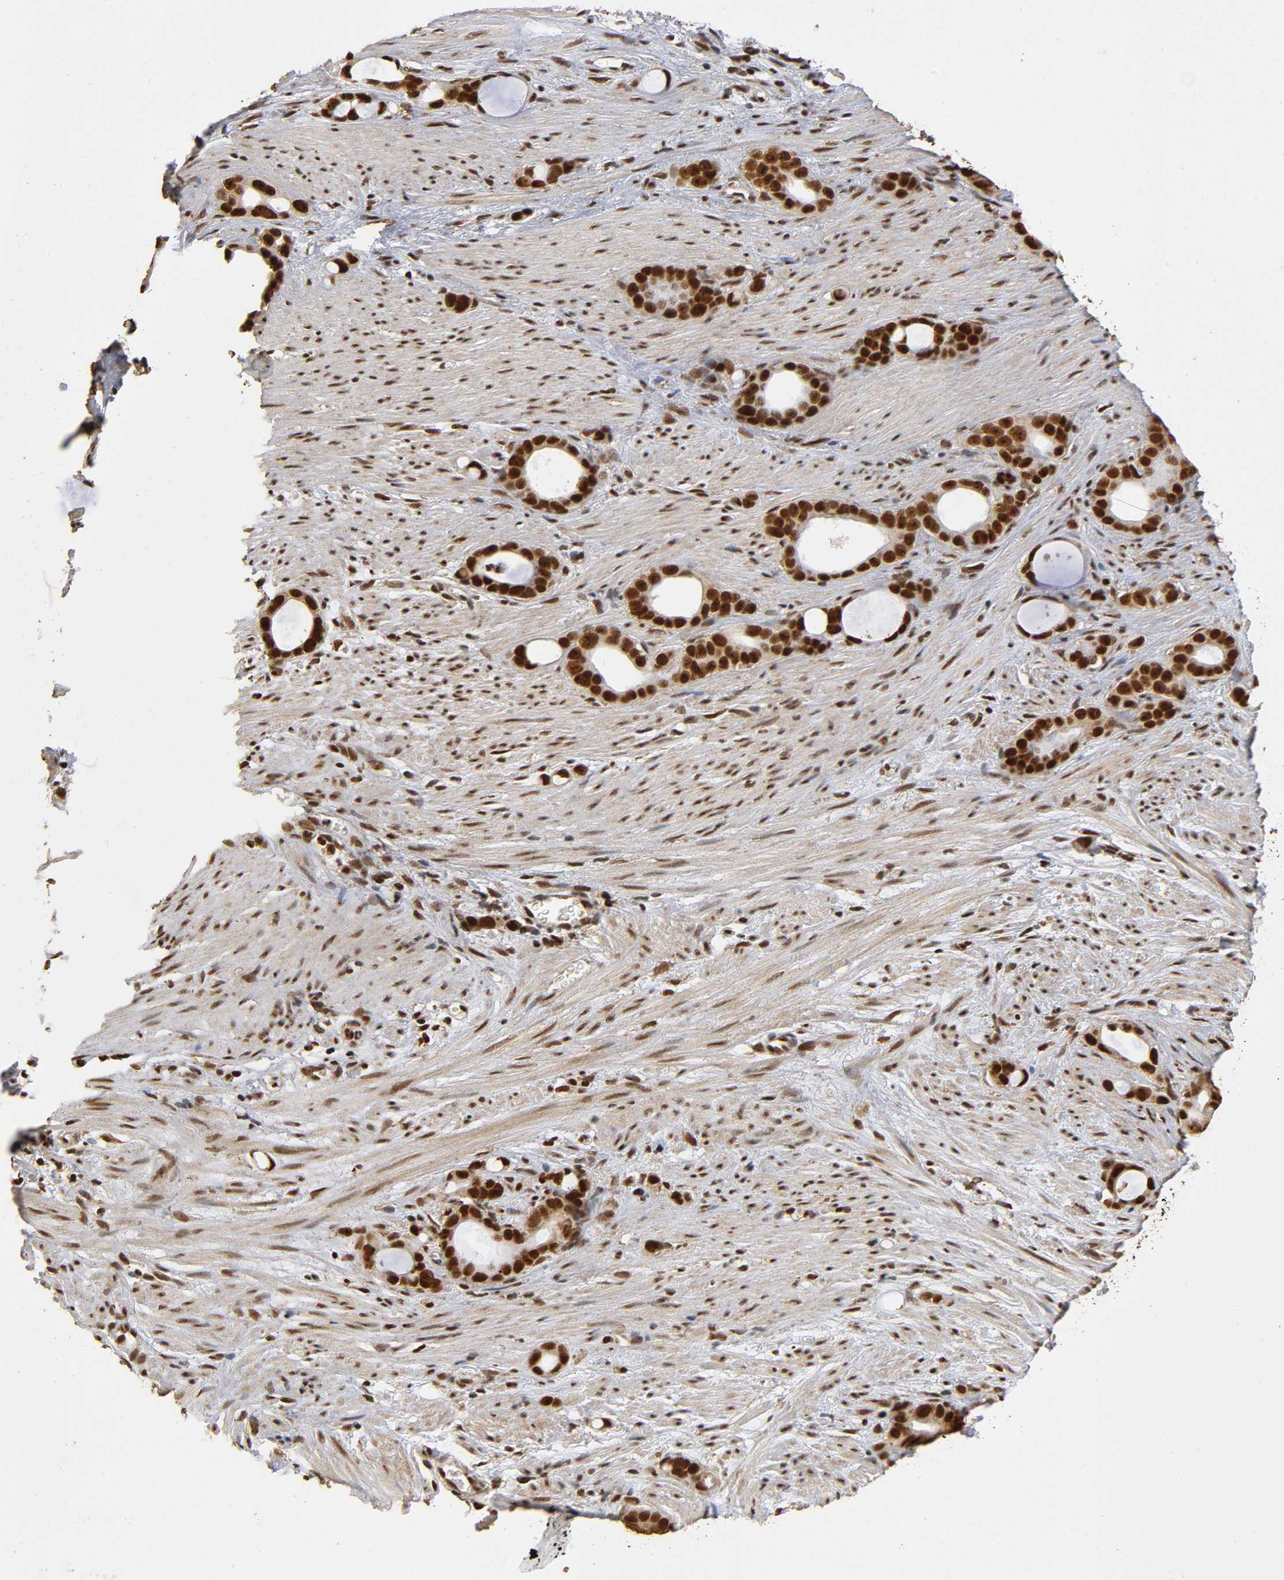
{"staining": {"intensity": "strong", "quantity": ">75%", "location": "cytoplasmic/membranous,nuclear"}, "tissue": "stomach cancer", "cell_type": "Tumor cells", "image_type": "cancer", "snomed": [{"axis": "morphology", "description": "Adenocarcinoma, NOS"}, {"axis": "topography", "description": "Stomach"}], "caption": "Tumor cells show high levels of strong cytoplasmic/membranous and nuclear staining in about >75% of cells in human stomach cancer (adenocarcinoma).", "gene": "RNF122", "patient": {"sex": "female", "age": 75}}